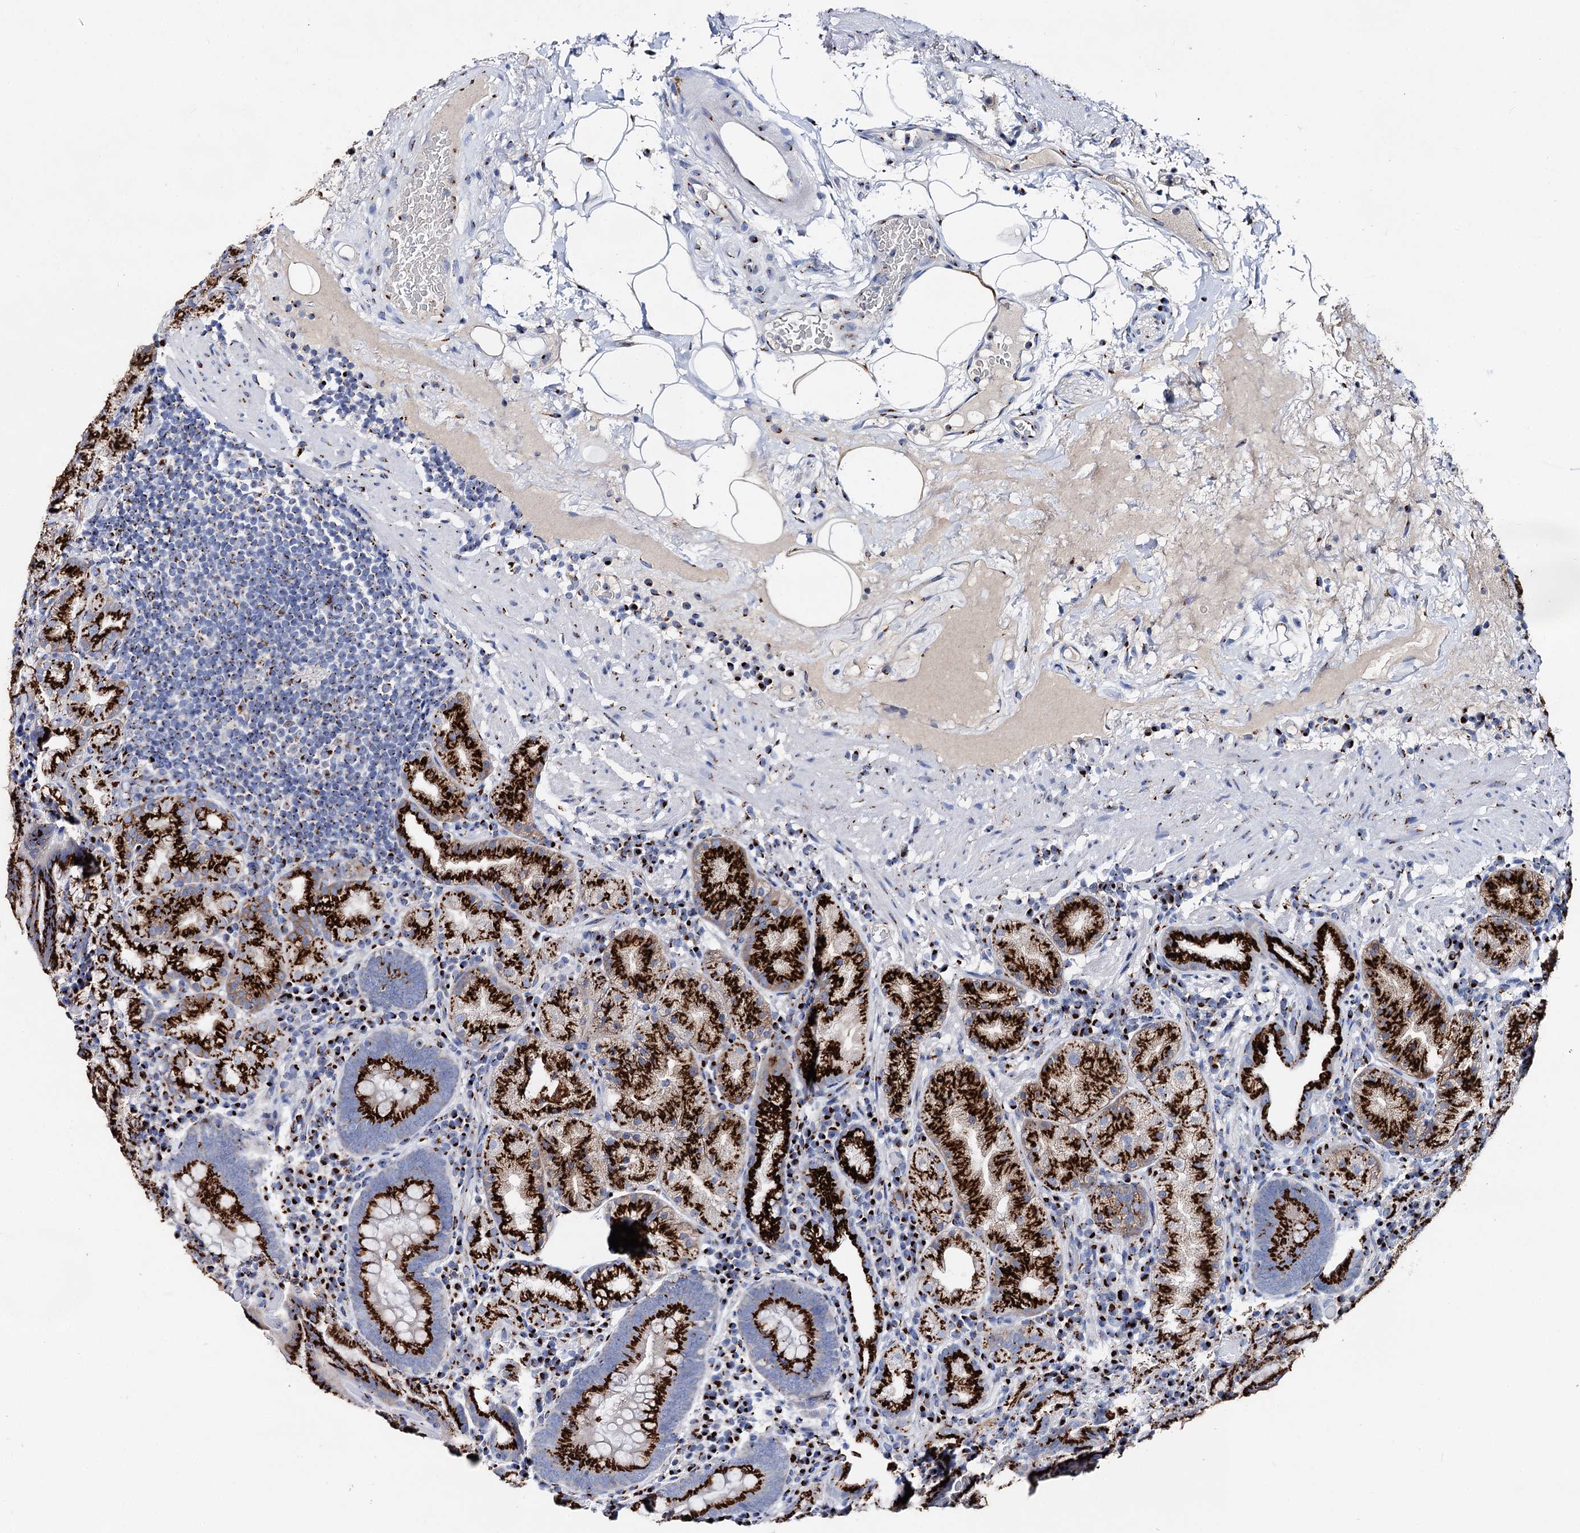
{"staining": {"intensity": "strong", "quantity": ">75%", "location": "cytoplasmic/membranous"}, "tissue": "stomach", "cell_type": "Glandular cells", "image_type": "normal", "snomed": [{"axis": "morphology", "description": "Normal tissue, NOS"}, {"axis": "morphology", "description": "Inflammation, NOS"}, {"axis": "topography", "description": "Stomach"}], "caption": "Stomach stained with immunohistochemistry (IHC) shows strong cytoplasmic/membranous expression in about >75% of glandular cells.", "gene": "TM9SF3", "patient": {"sex": "male", "age": 79}}